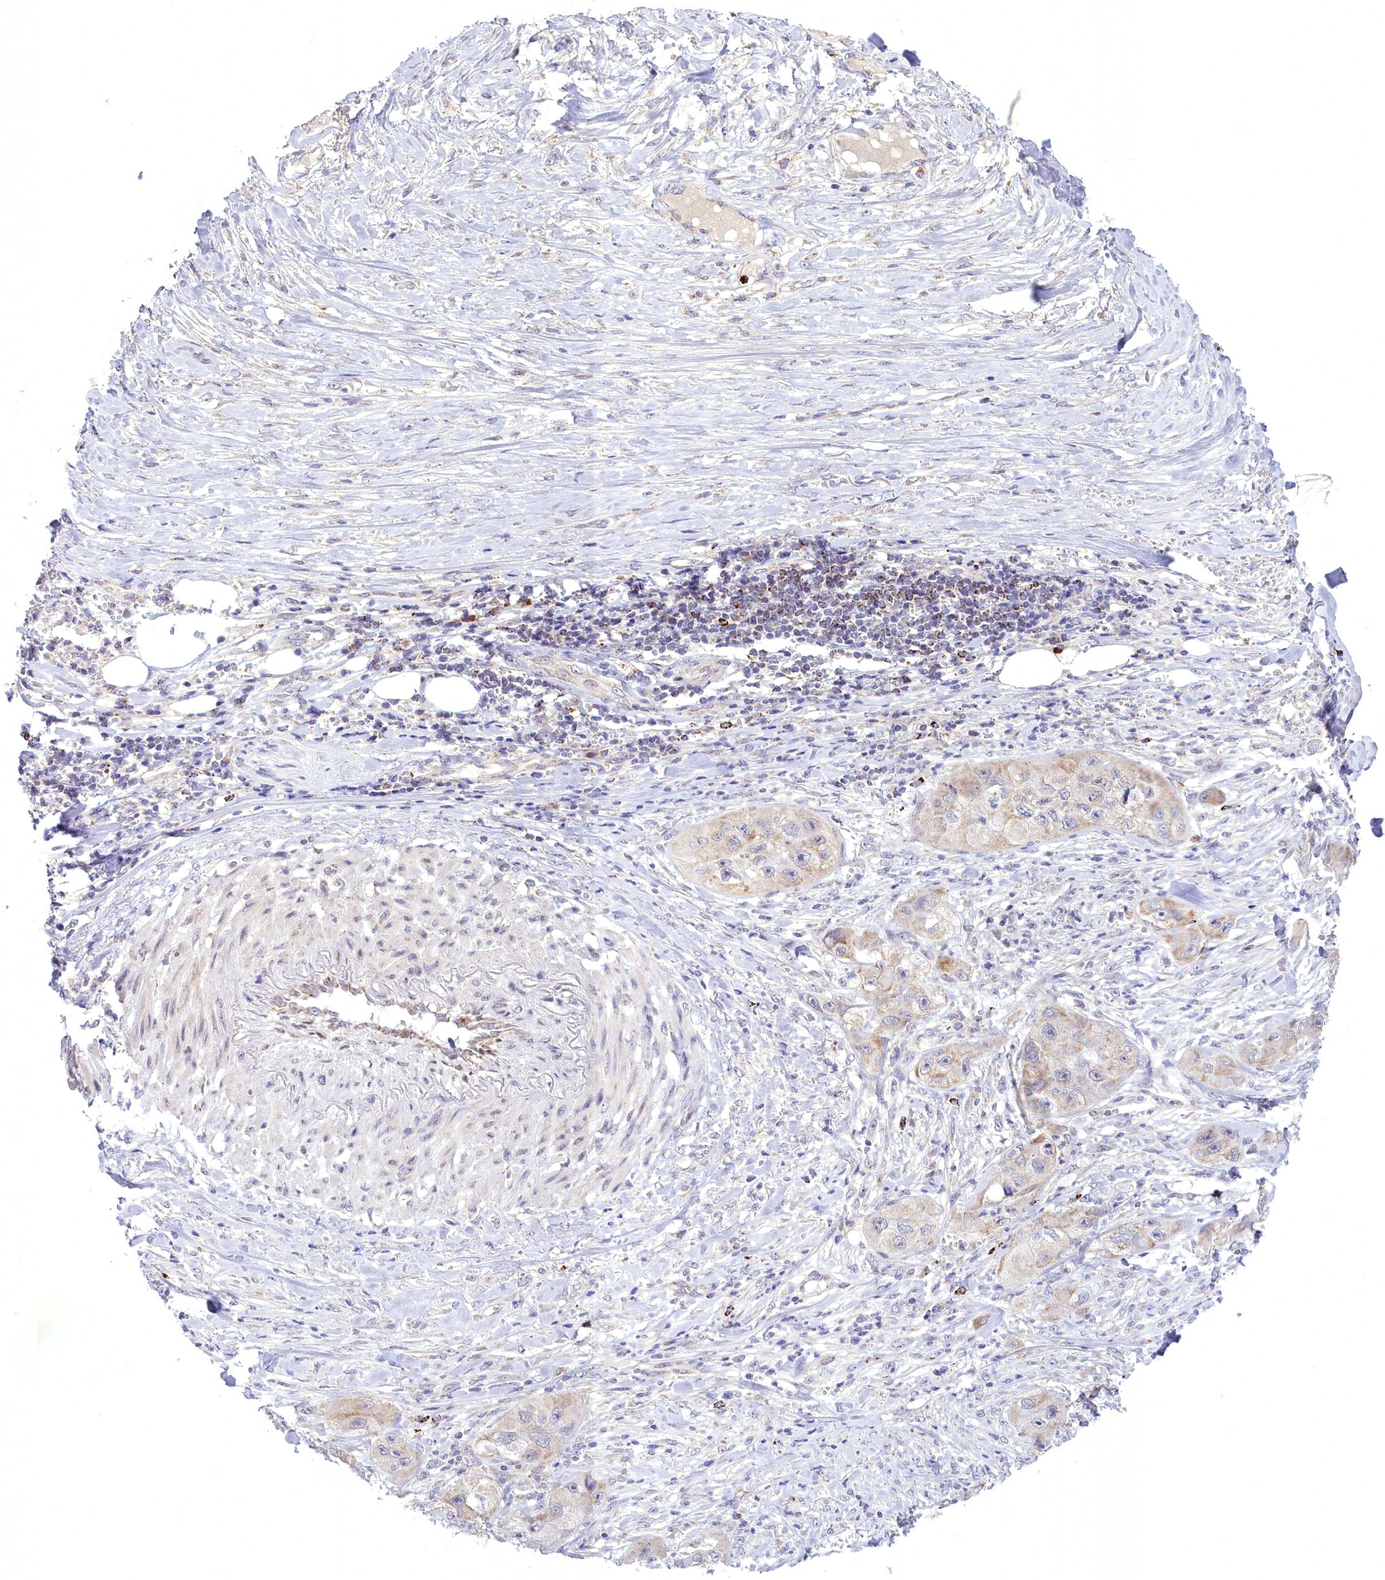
{"staining": {"intensity": "weak", "quantity": "<25%", "location": "cytoplasmic/membranous"}, "tissue": "skin cancer", "cell_type": "Tumor cells", "image_type": "cancer", "snomed": [{"axis": "morphology", "description": "Squamous cell carcinoma, NOS"}, {"axis": "topography", "description": "Skin"}, {"axis": "topography", "description": "Subcutis"}], "caption": "Immunohistochemical staining of skin cancer exhibits no significant staining in tumor cells. Nuclei are stained in blue.", "gene": "FAM149B1", "patient": {"sex": "male", "age": 73}}